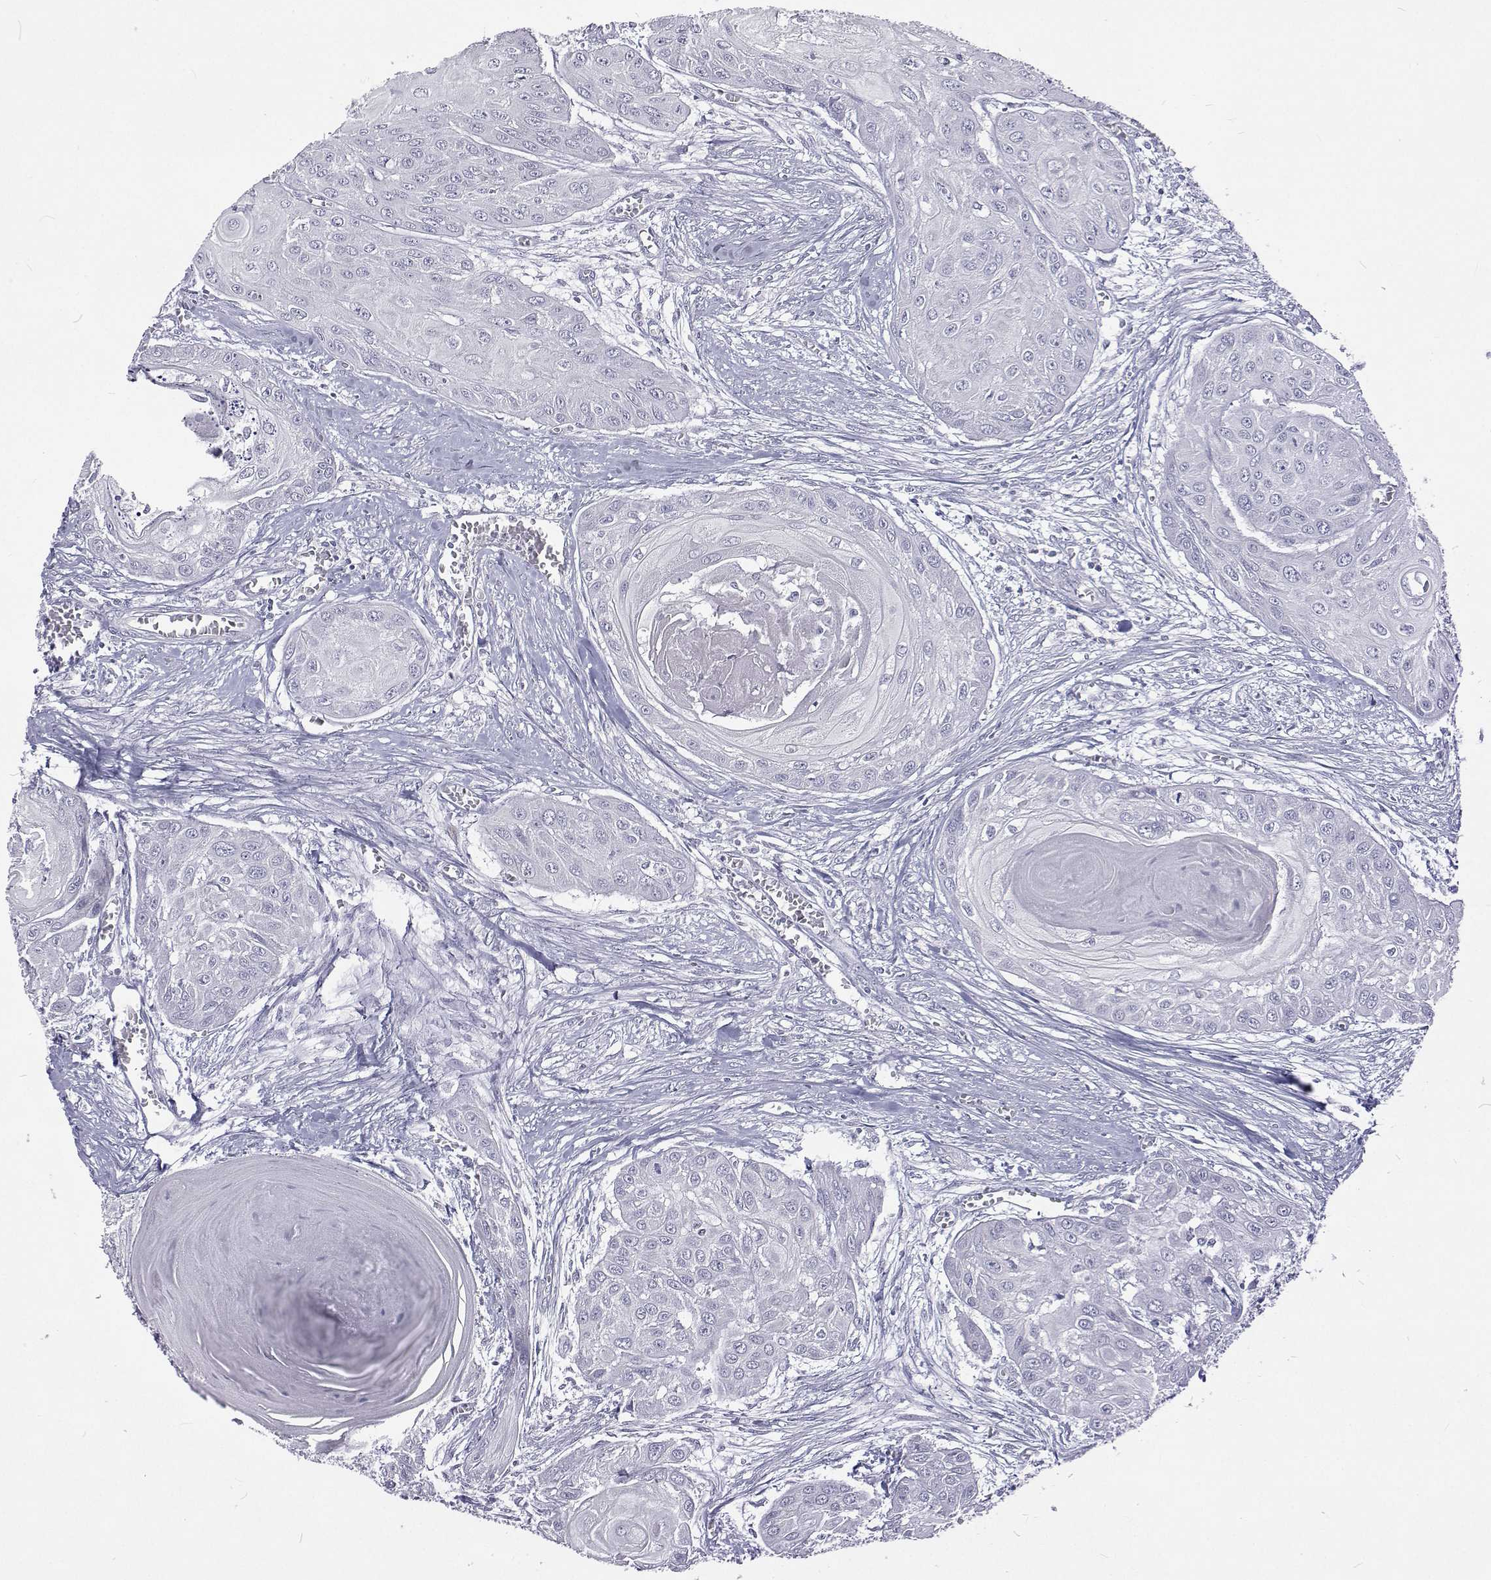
{"staining": {"intensity": "negative", "quantity": "none", "location": "none"}, "tissue": "head and neck cancer", "cell_type": "Tumor cells", "image_type": "cancer", "snomed": [{"axis": "morphology", "description": "Squamous cell carcinoma, NOS"}, {"axis": "topography", "description": "Oral tissue"}, {"axis": "topography", "description": "Head-Neck"}], "caption": "Head and neck cancer was stained to show a protein in brown. There is no significant positivity in tumor cells.", "gene": "NPR3", "patient": {"sex": "male", "age": 71}}